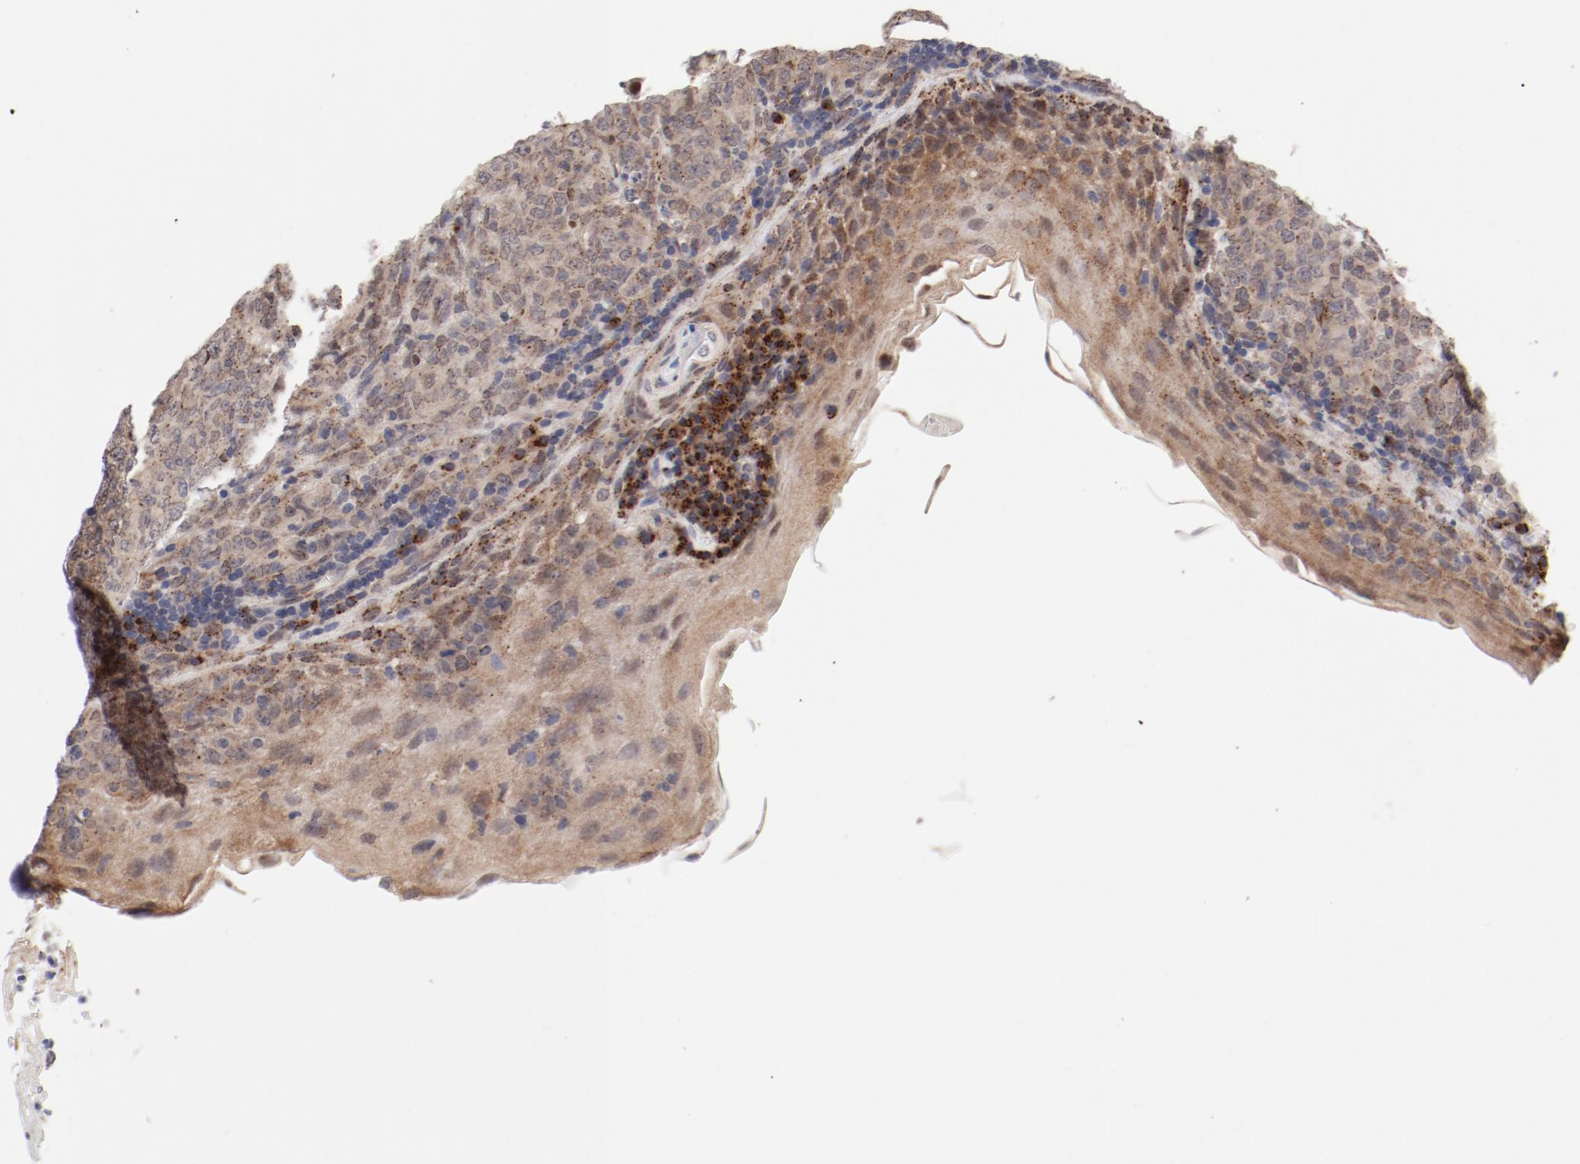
{"staining": {"intensity": "negative", "quantity": "none", "location": "none"}, "tissue": "lymphoma", "cell_type": "Tumor cells", "image_type": "cancer", "snomed": [{"axis": "morphology", "description": "Malignant lymphoma, non-Hodgkin's type, High grade"}, {"axis": "topography", "description": "Tonsil"}], "caption": "Immunohistochemical staining of human high-grade malignant lymphoma, non-Hodgkin's type reveals no significant staining in tumor cells. Brightfield microscopy of immunohistochemistry (IHC) stained with DAB (brown) and hematoxylin (blue), captured at high magnification.", "gene": "RPL12", "patient": {"sex": "female", "age": 36}}